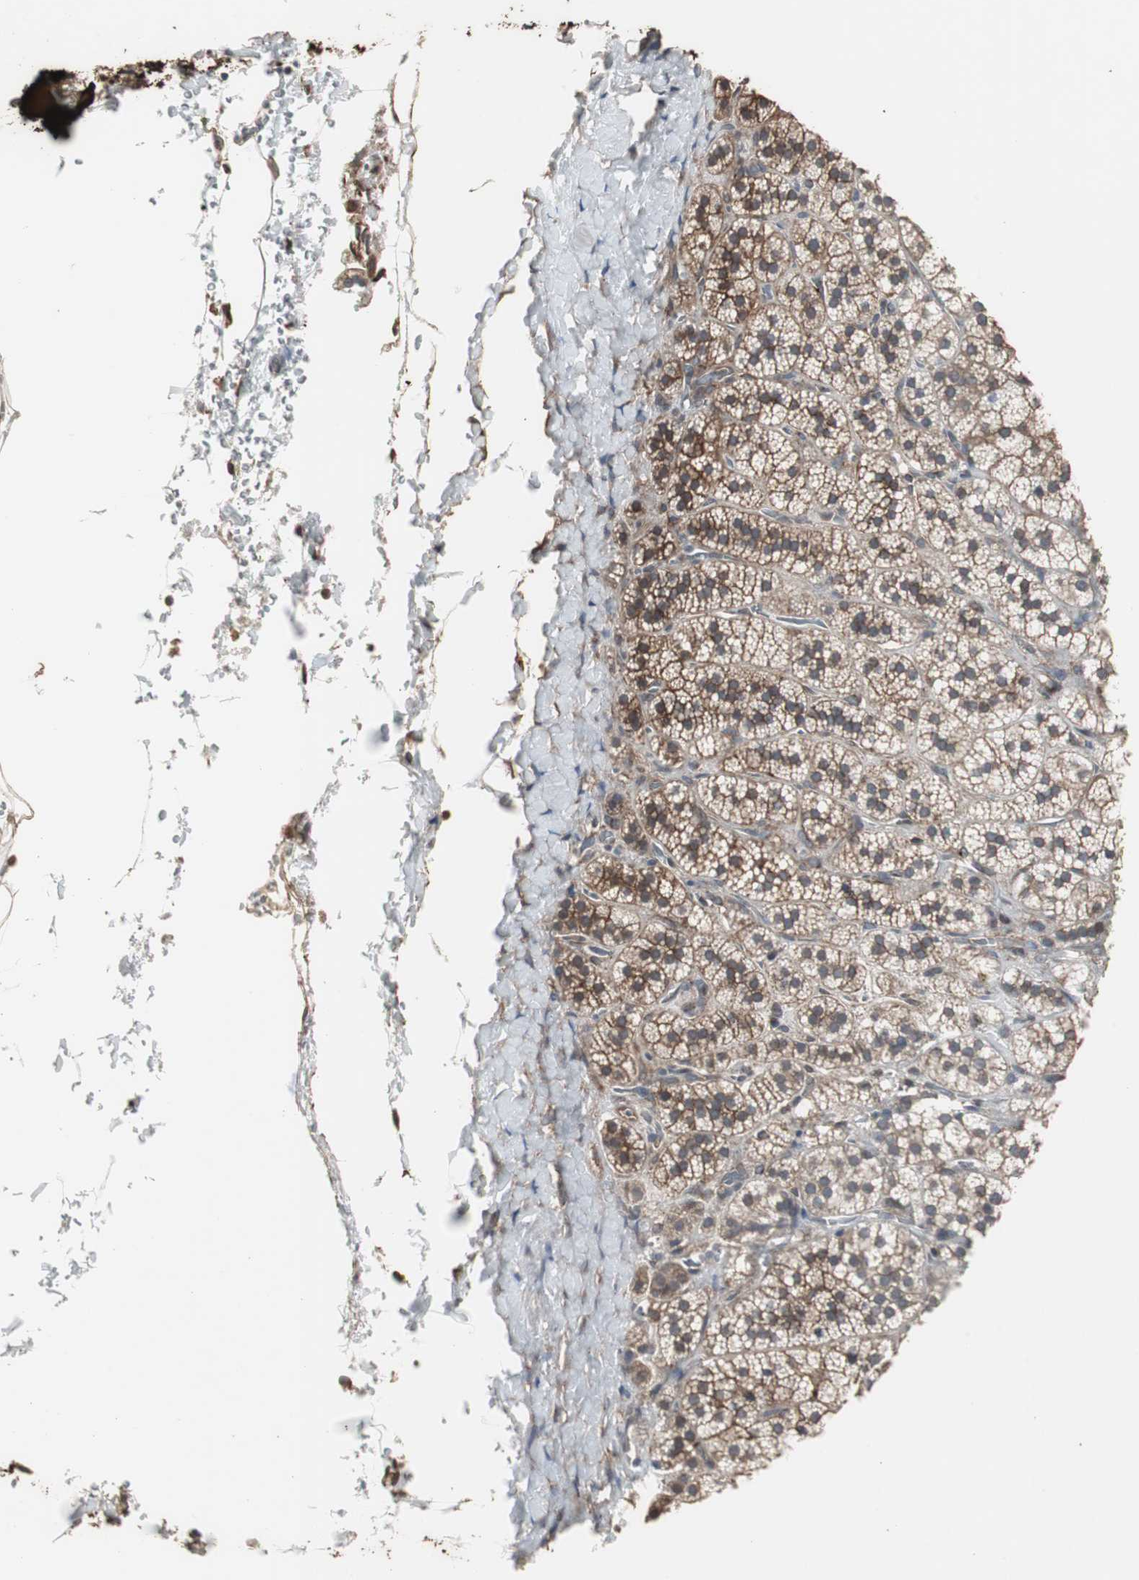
{"staining": {"intensity": "moderate", "quantity": ">75%", "location": "cytoplasmic/membranous"}, "tissue": "adrenal gland", "cell_type": "Glandular cells", "image_type": "normal", "snomed": [{"axis": "morphology", "description": "Normal tissue, NOS"}, {"axis": "topography", "description": "Adrenal gland"}], "caption": "Protein expression analysis of normal adrenal gland shows moderate cytoplasmic/membranous staining in about >75% of glandular cells.", "gene": "ATP2B2", "patient": {"sex": "female", "age": 44}}